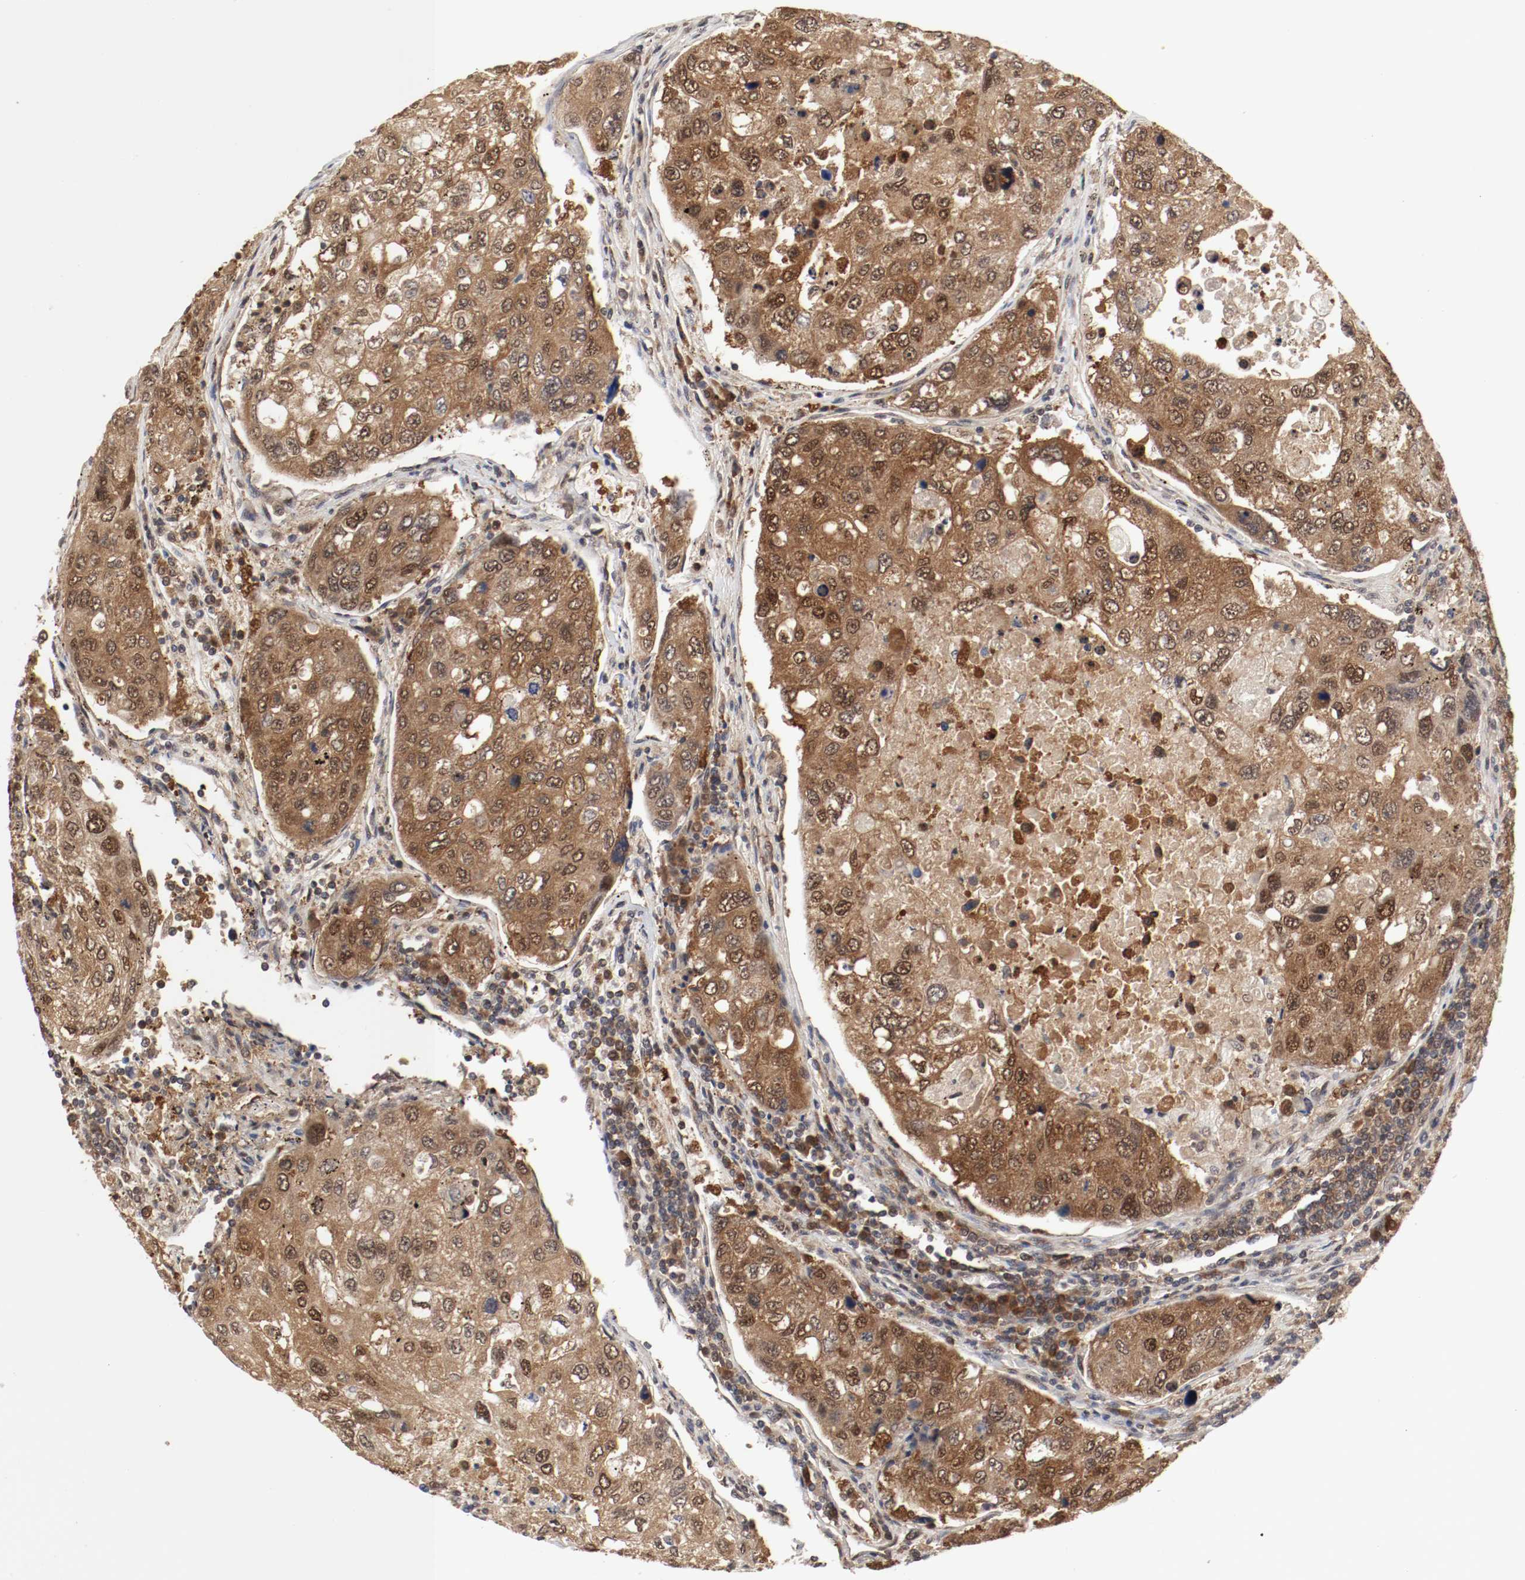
{"staining": {"intensity": "moderate", "quantity": ">75%", "location": "cytoplasmic/membranous,nuclear"}, "tissue": "urothelial cancer", "cell_type": "Tumor cells", "image_type": "cancer", "snomed": [{"axis": "morphology", "description": "Urothelial carcinoma, High grade"}, {"axis": "topography", "description": "Lymph node"}, {"axis": "topography", "description": "Urinary bladder"}], "caption": "Urothelial cancer stained with a brown dye displays moderate cytoplasmic/membranous and nuclear positive staining in about >75% of tumor cells.", "gene": "AFG3L2", "patient": {"sex": "male", "age": 51}}